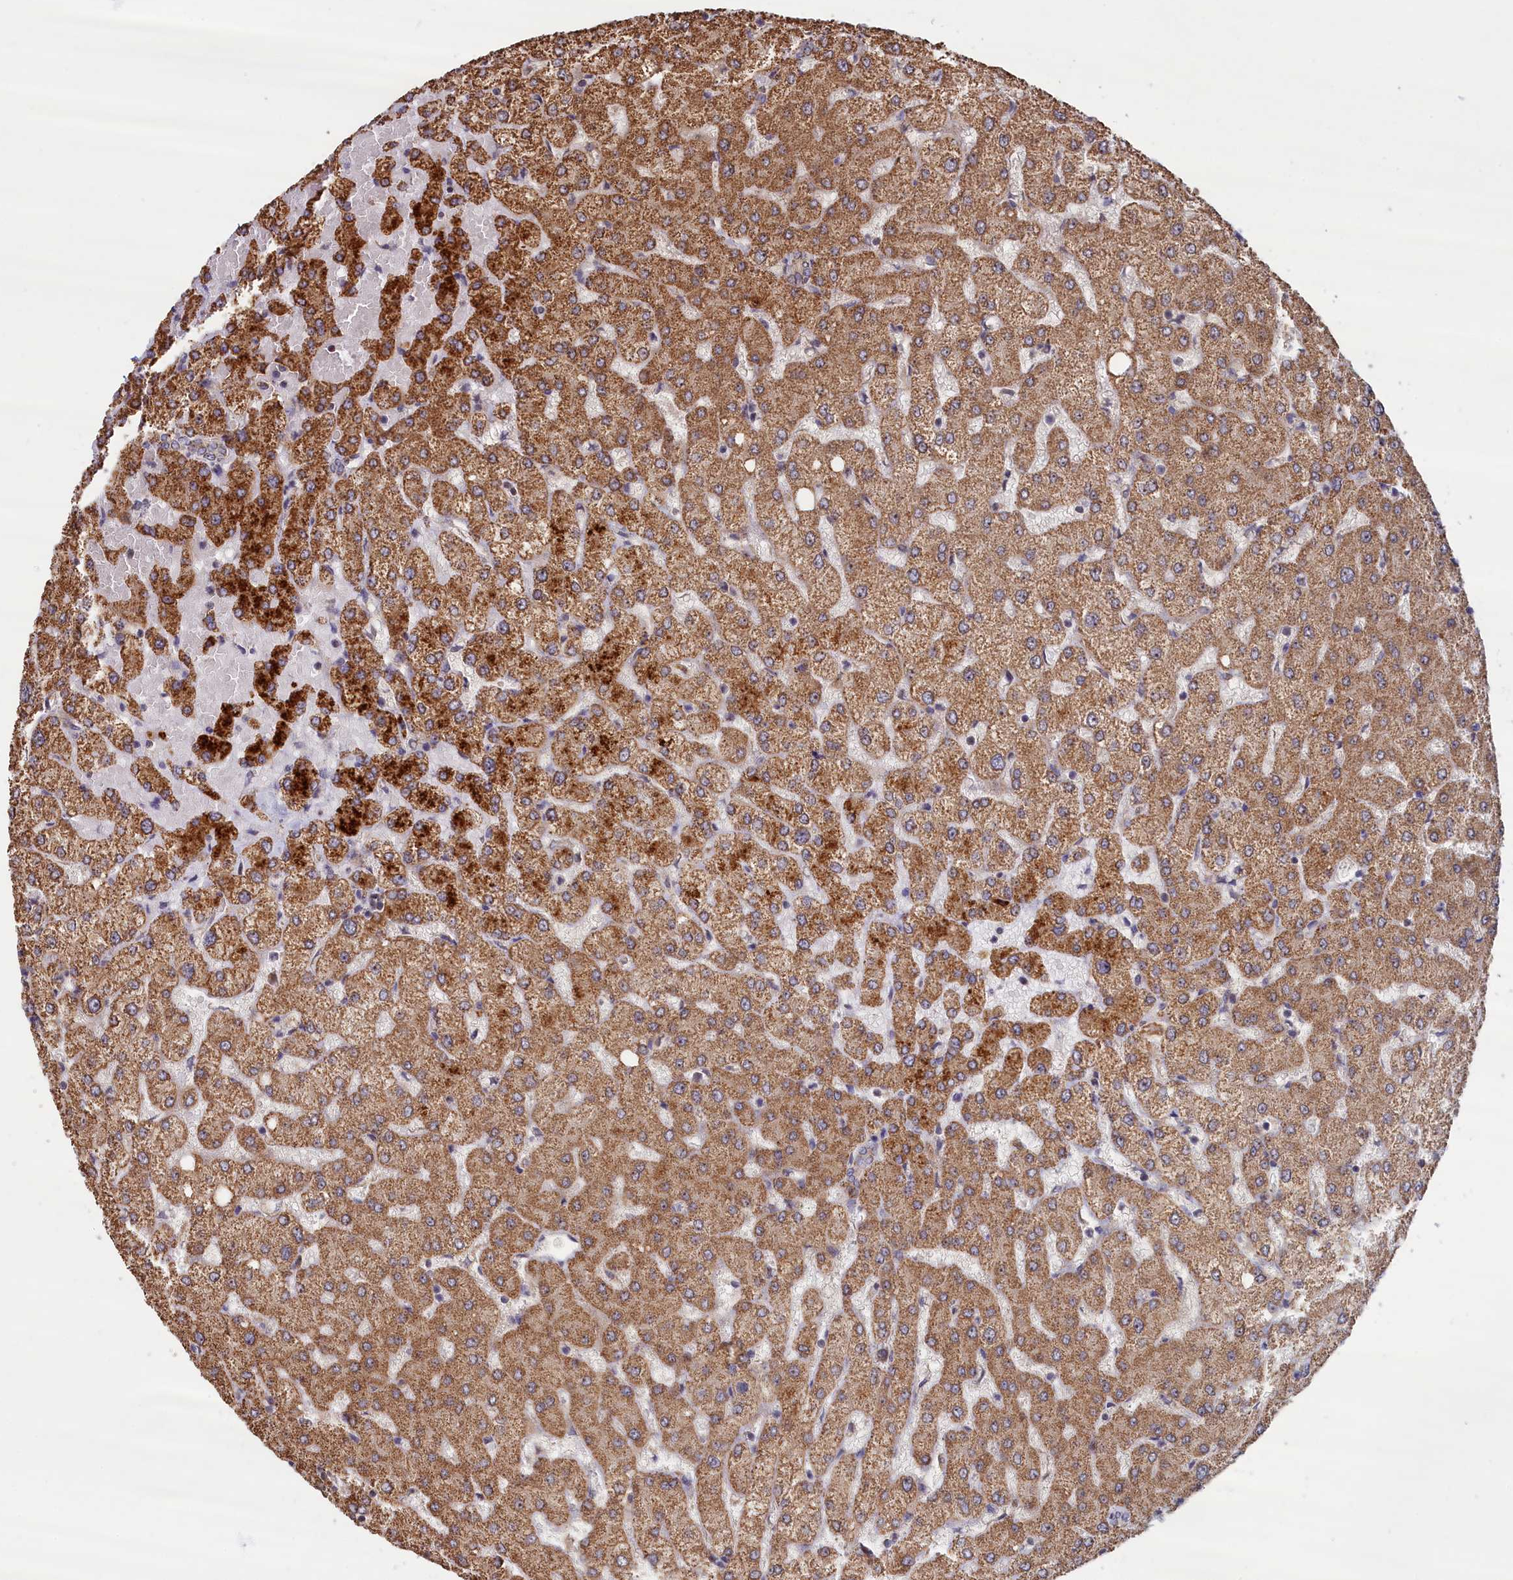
{"staining": {"intensity": "negative", "quantity": "none", "location": "none"}, "tissue": "liver", "cell_type": "Cholangiocytes", "image_type": "normal", "snomed": [{"axis": "morphology", "description": "Normal tissue, NOS"}, {"axis": "topography", "description": "Liver"}], "caption": "Protein analysis of unremarkable liver displays no significant staining in cholangiocytes.", "gene": "ENSG00000269825", "patient": {"sex": "female", "age": 54}}